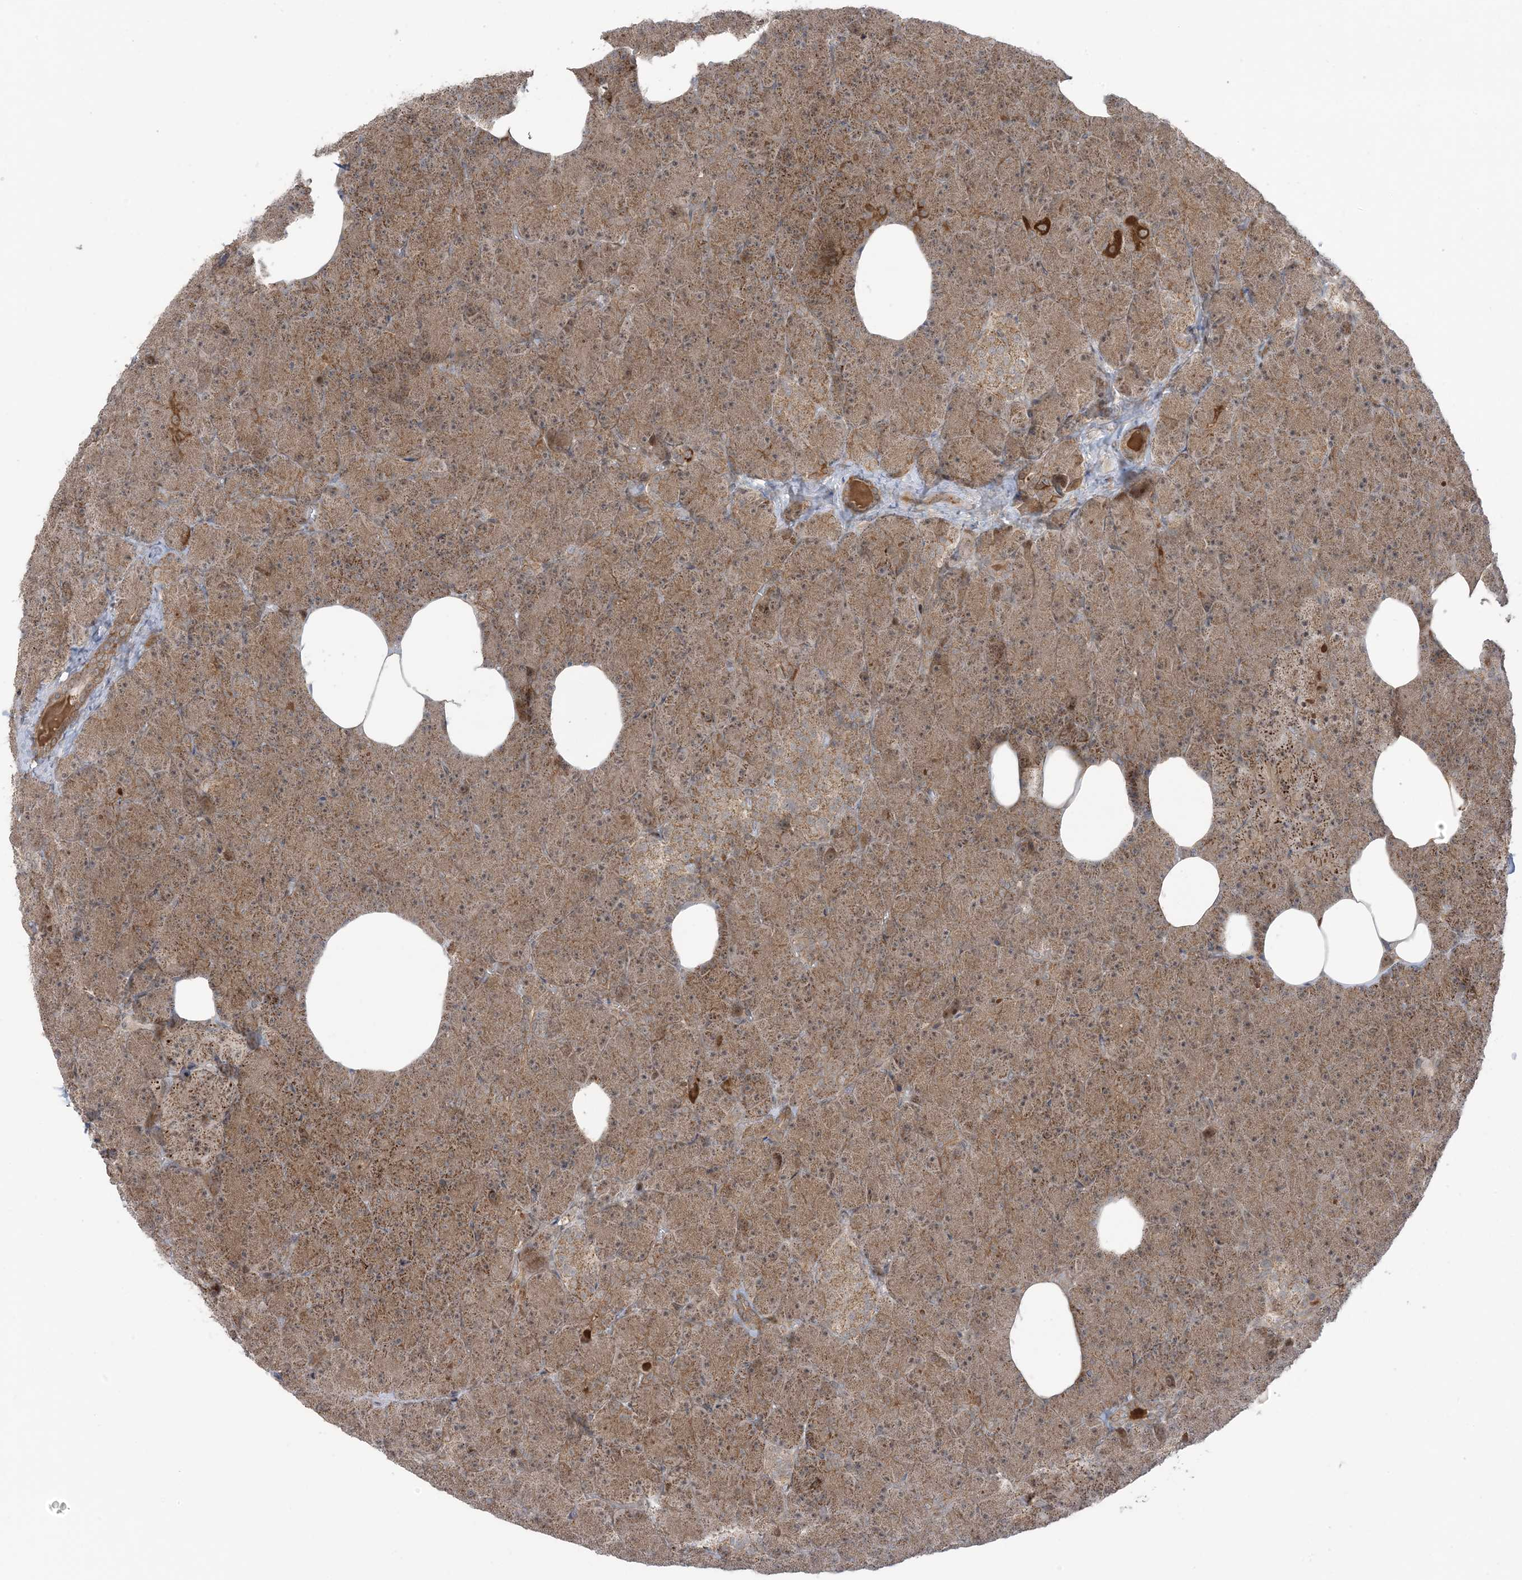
{"staining": {"intensity": "moderate", "quantity": ">75%", "location": "cytoplasmic/membranous"}, "tissue": "pancreas", "cell_type": "Exocrine glandular cells", "image_type": "normal", "snomed": [{"axis": "morphology", "description": "Normal tissue, NOS"}, {"axis": "morphology", "description": "Carcinoid, malignant, NOS"}, {"axis": "topography", "description": "Pancreas"}], "caption": "The image shows staining of normal pancreas, revealing moderate cytoplasmic/membranous protein expression (brown color) within exocrine glandular cells.", "gene": "PHLDB2", "patient": {"sex": "female", "age": 35}}